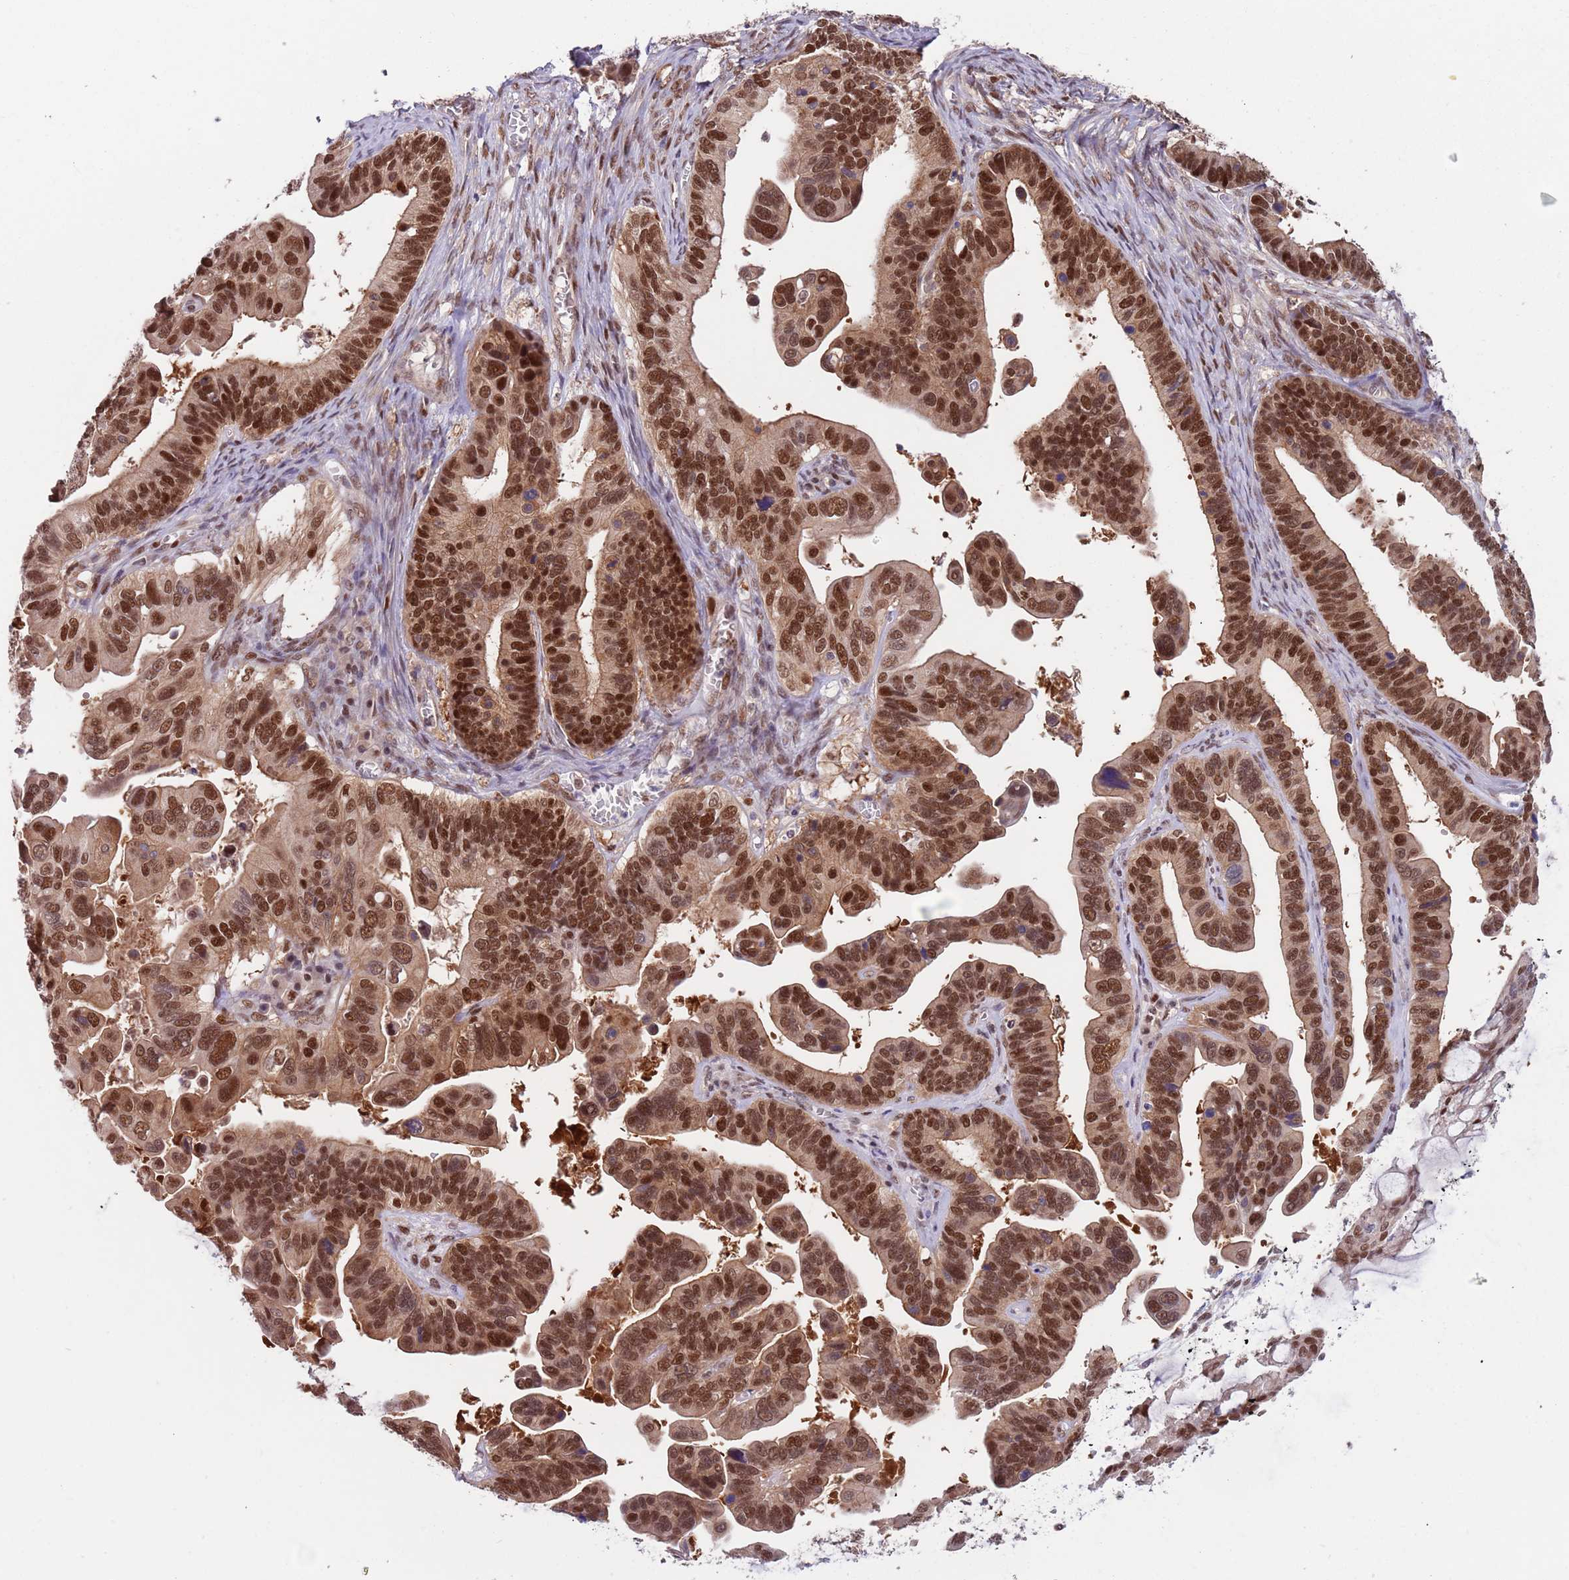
{"staining": {"intensity": "strong", "quantity": ">75%", "location": "nuclear"}, "tissue": "ovarian cancer", "cell_type": "Tumor cells", "image_type": "cancer", "snomed": [{"axis": "morphology", "description": "Cystadenocarcinoma, serous, NOS"}, {"axis": "topography", "description": "Ovary"}], "caption": "The histopathology image displays immunohistochemical staining of ovarian serous cystadenocarcinoma. There is strong nuclear expression is identified in approximately >75% of tumor cells.", "gene": "RMND5B", "patient": {"sex": "female", "age": 56}}